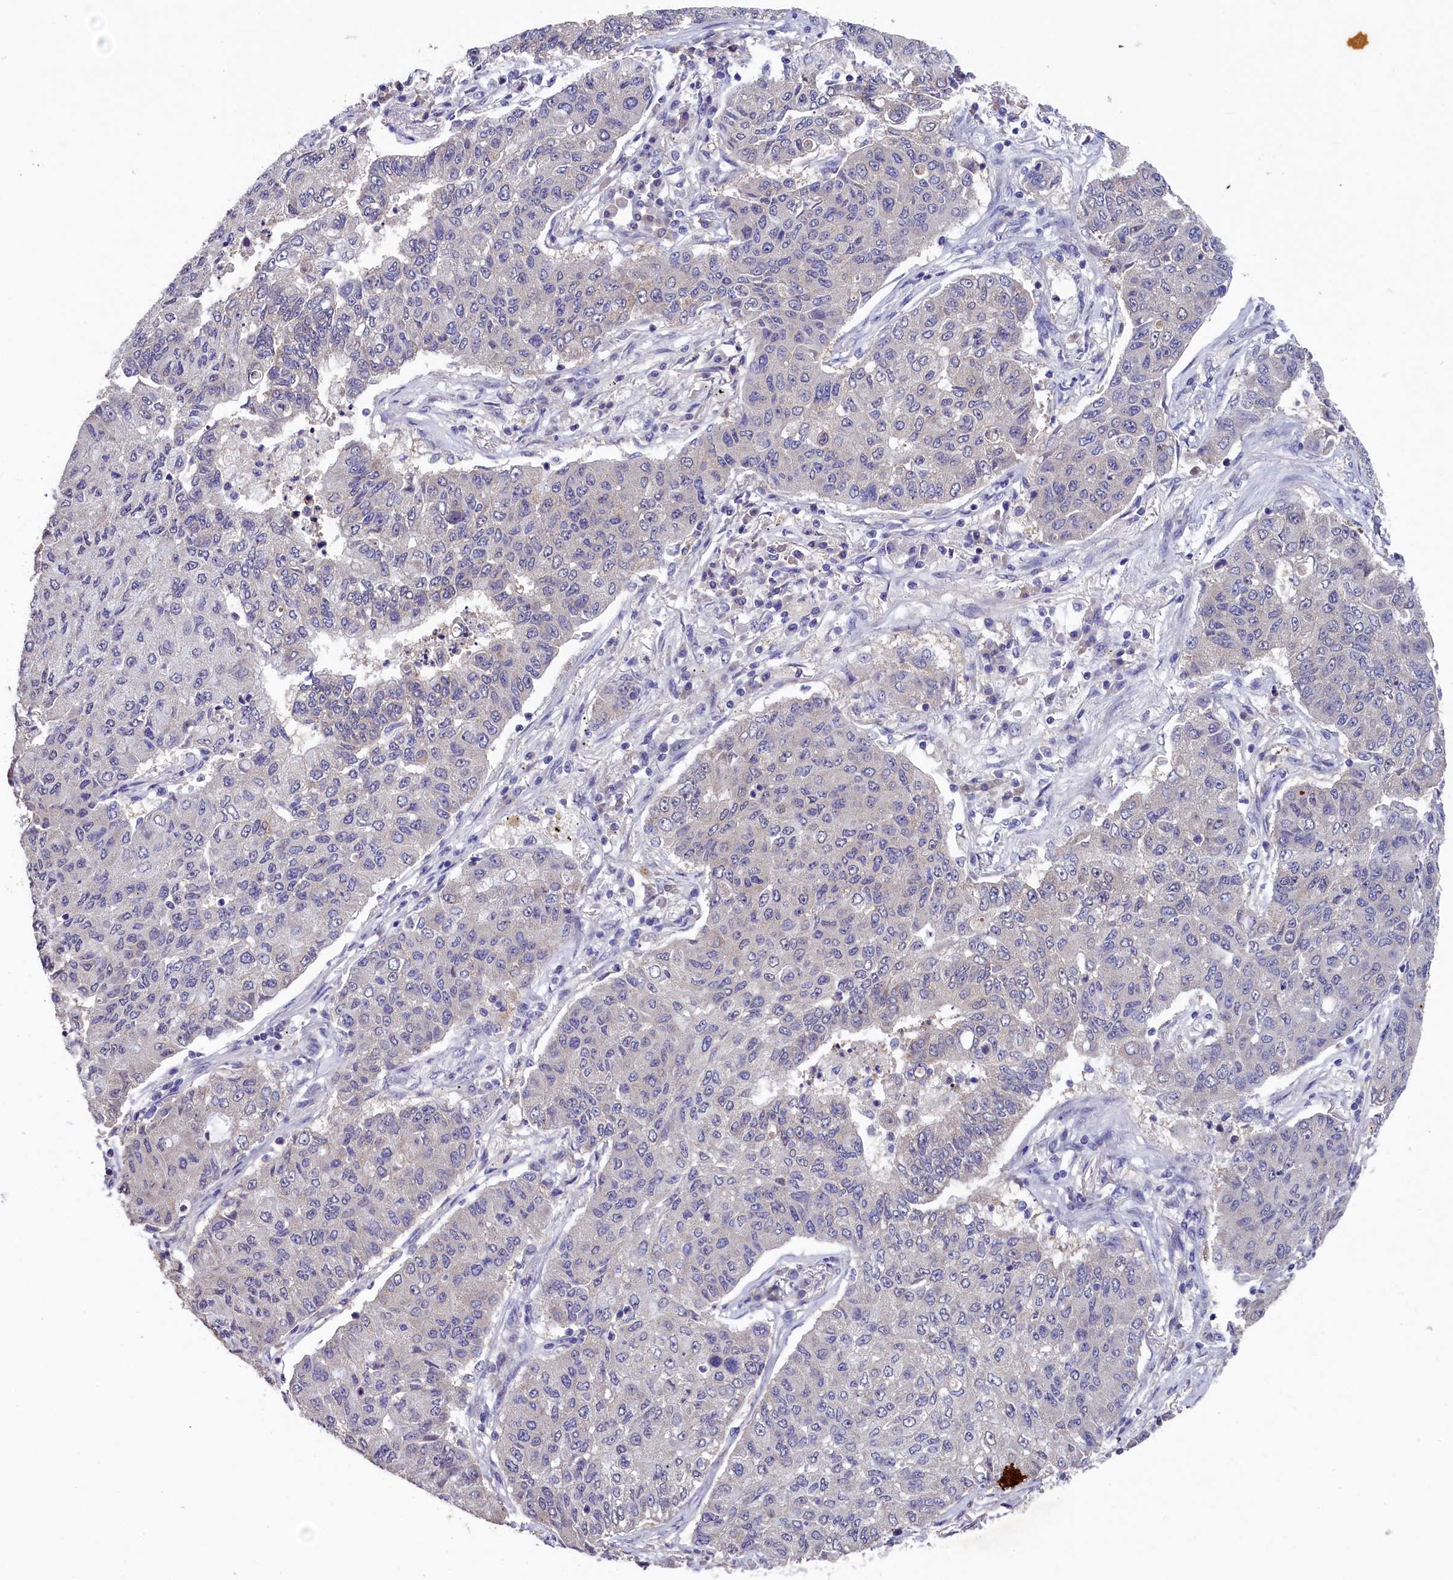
{"staining": {"intensity": "negative", "quantity": "none", "location": "none"}, "tissue": "lung cancer", "cell_type": "Tumor cells", "image_type": "cancer", "snomed": [{"axis": "morphology", "description": "Squamous cell carcinoma, NOS"}, {"axis": "topography", "description": "Lung"}], "caption": "IHC micrograph of neoplastic tissue: human lung squamous cell carcinoma stained with DAB exhibits no significant protein positivity in tumor cells. Nuclei are stained in blue.", "gene": "SLC39A6", "patient": {"sex": "male", "age": 74}}